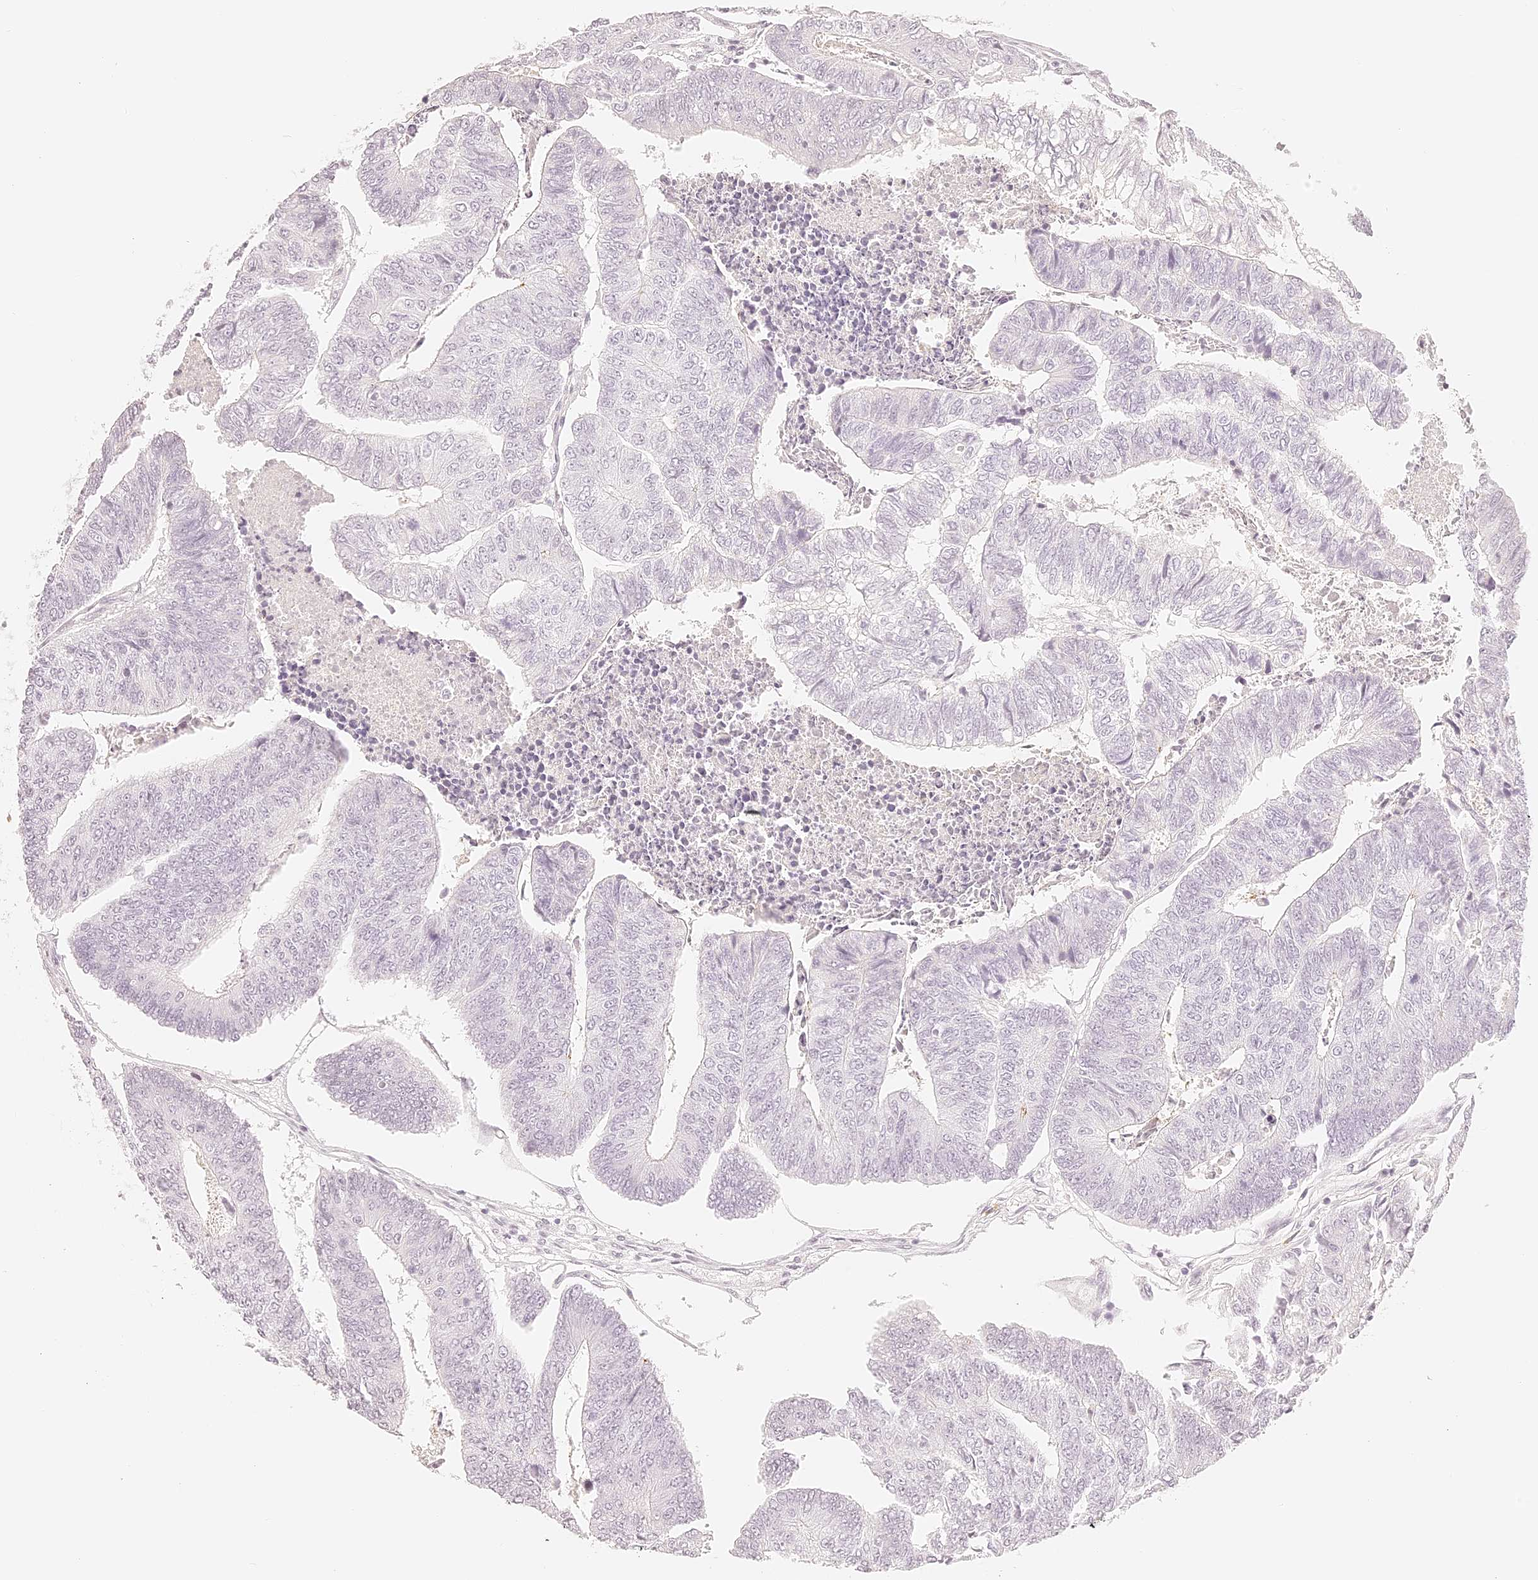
{"staining": {"intensity": "negative", "quantity": "none", "location": "none"}, "tissue": "colorectal cancer", "cell_type": "Tumor cells", "image_type": "cancer", "snomed": [{"axis": "morphology", "description": "Adenocarcinoma, NOS"}, {"axis": "topography", "description": "Colon"}], "caption": "Tumor cells show no significant staining in colorectal cancer.", "gene": "TRIM45", "patient": {"sex": "female", "age": 67}}